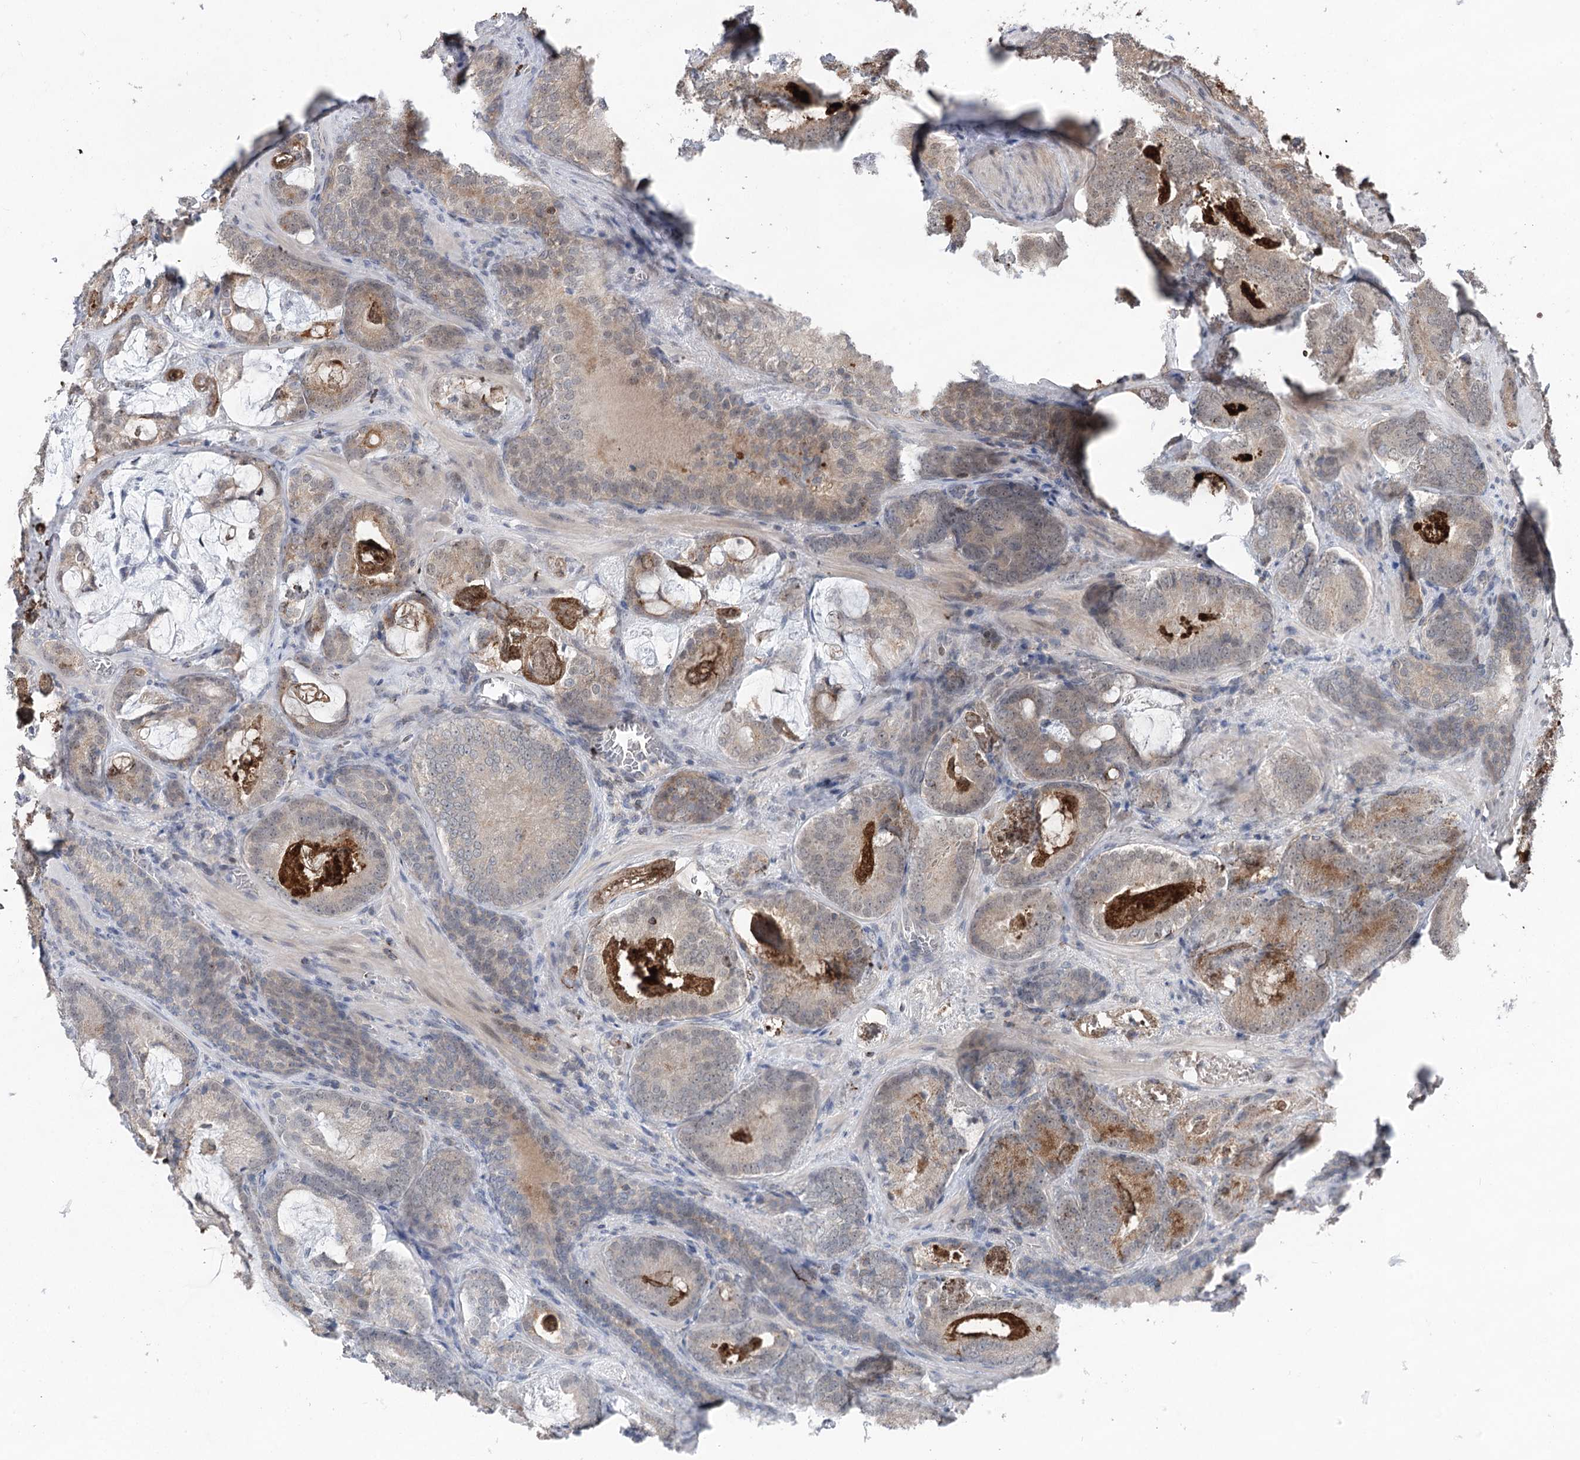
{"staining": {"intensity": "weak", "quantity": ">75%", "location": "cytoplasmic/membranous"}, "tissue": "prostate cancer", "cell_type": "Tumor cells", "image_type": "cancer", "snomed": [{"axis": "morphology", "description": "Adenocarcinoma, Low grade"}, {"axis": "topography", "description": "Prostate"}], "caption": "DAB immunohistochemical staining of prostate low-grade adenocarcinoma exhibits weak cytoplasmic/membranous protein staining in approximately >75% of tumor cells.", "gene": "CCSER2", "patient": {"sex": "male", "age": 60}}